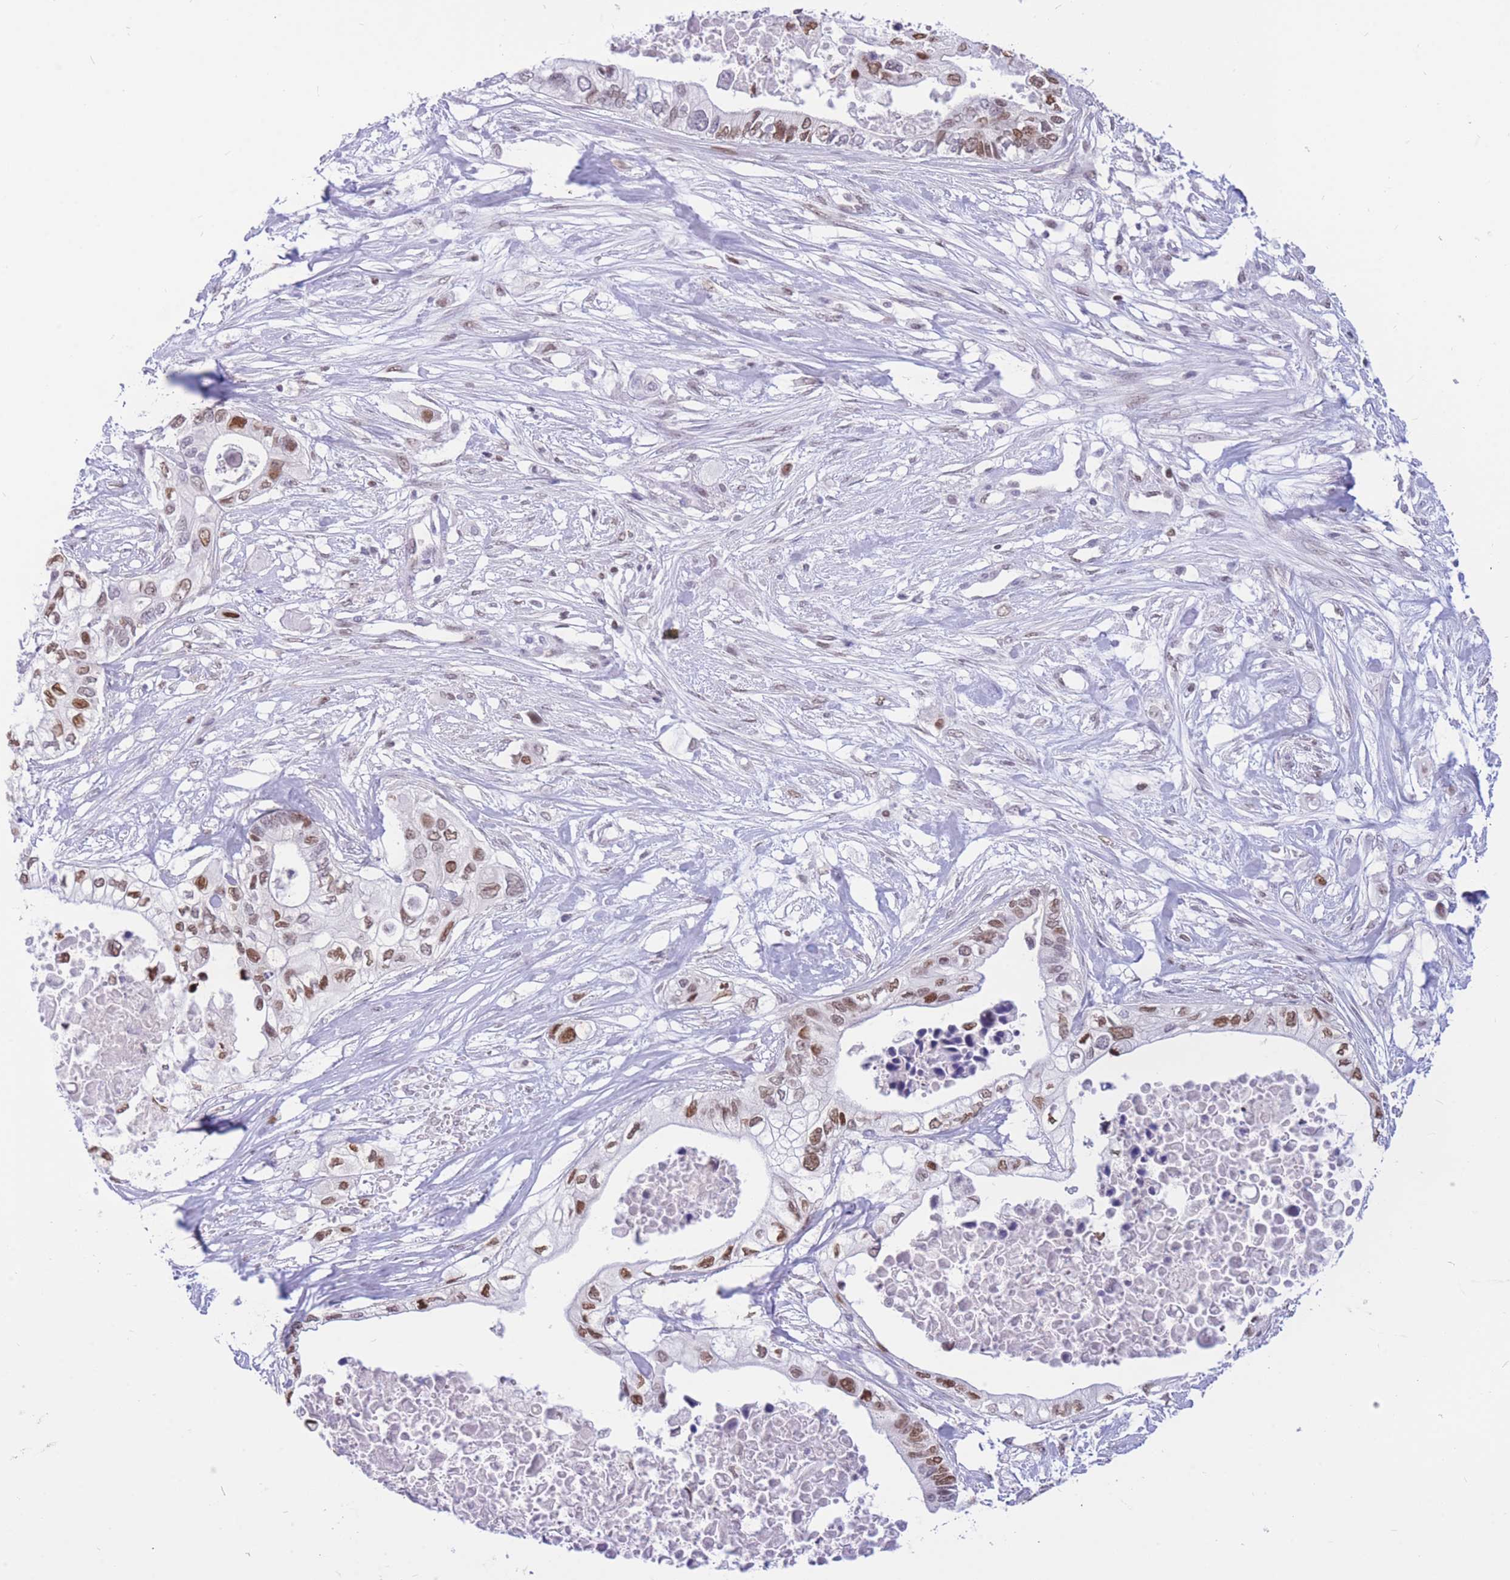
{"staining": {"intensity": "moderate", "quantity": ">75%", "location": "nuclear"}, "tissue": "pancreatic cancer", "cell_type": "Tumor cells", "image_type": "cancer", "snomed": [{"axis": "morphology", "description": "Adenocarcinoma, NOS"}, {"axis": "topography", "description": "Pancreas"}], "caption": "Immunohistochemistry of human pancreatic adenocarcinoma displays medium levels of moderate nuclear expression in approximately >75% of tumor cells. (IHC, brightfield microscopy, high magnification).", "gene": "HMGN1", "patient": {"sex": "female", "age": 63}}